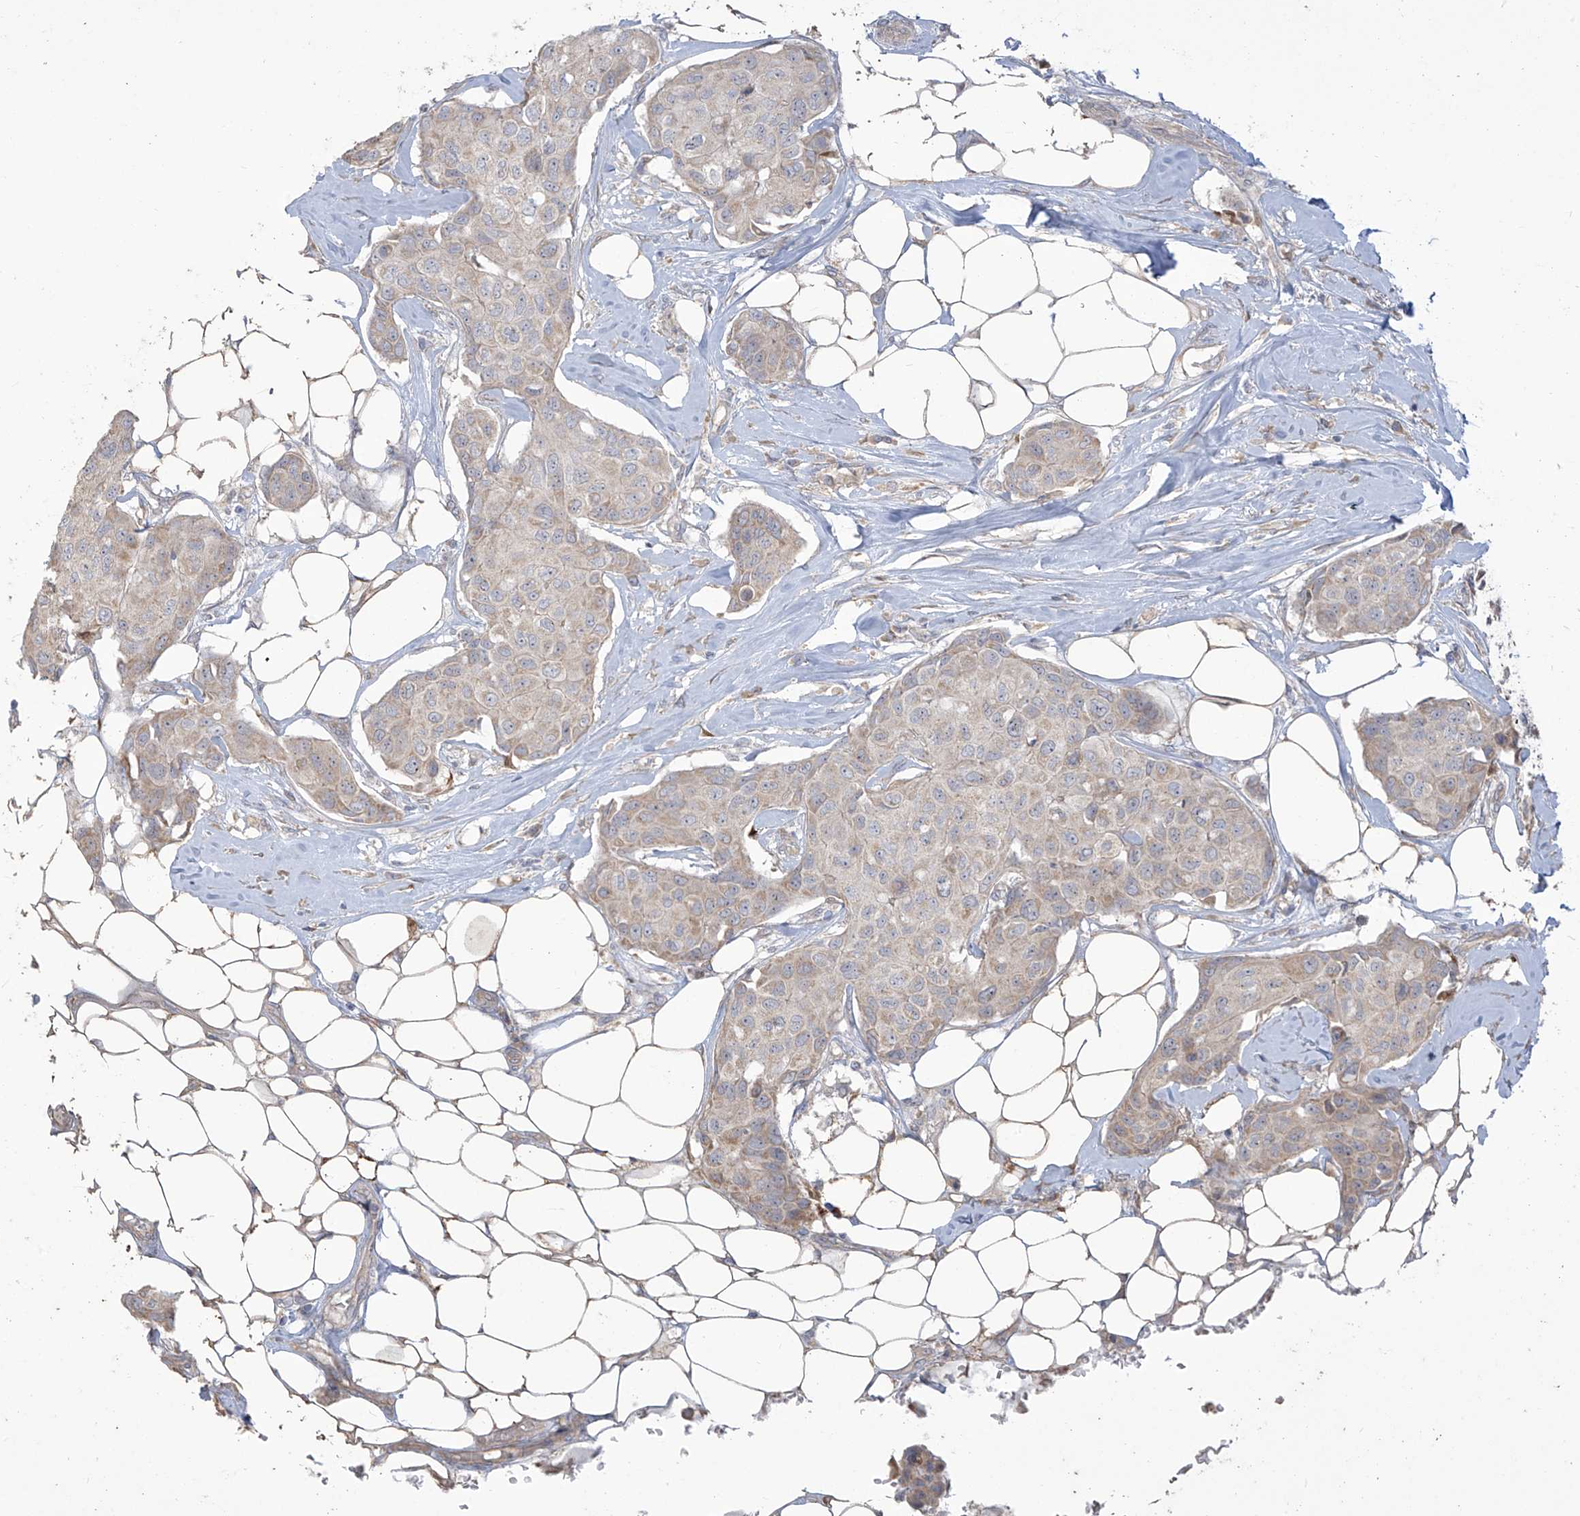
{"staining": {"intensity": "negative", "quantity": "none", "location": "none"}, "tissue": "breast cancer", "cell_type": "Tumor cells", "image_type": "cancer", "snomed": [{"axis": "morphology", "description": "Duct carcinoma"}, {"axis": "topography", "description": "Breast"}], "caption": "Breast invasive ductal carcinoma stained for a protein using immunohistochemistry (IHC) demonstrates no staining tumor cells.", "gene": "MAGIX", "patient": {"sex": "female", "age": 80}}